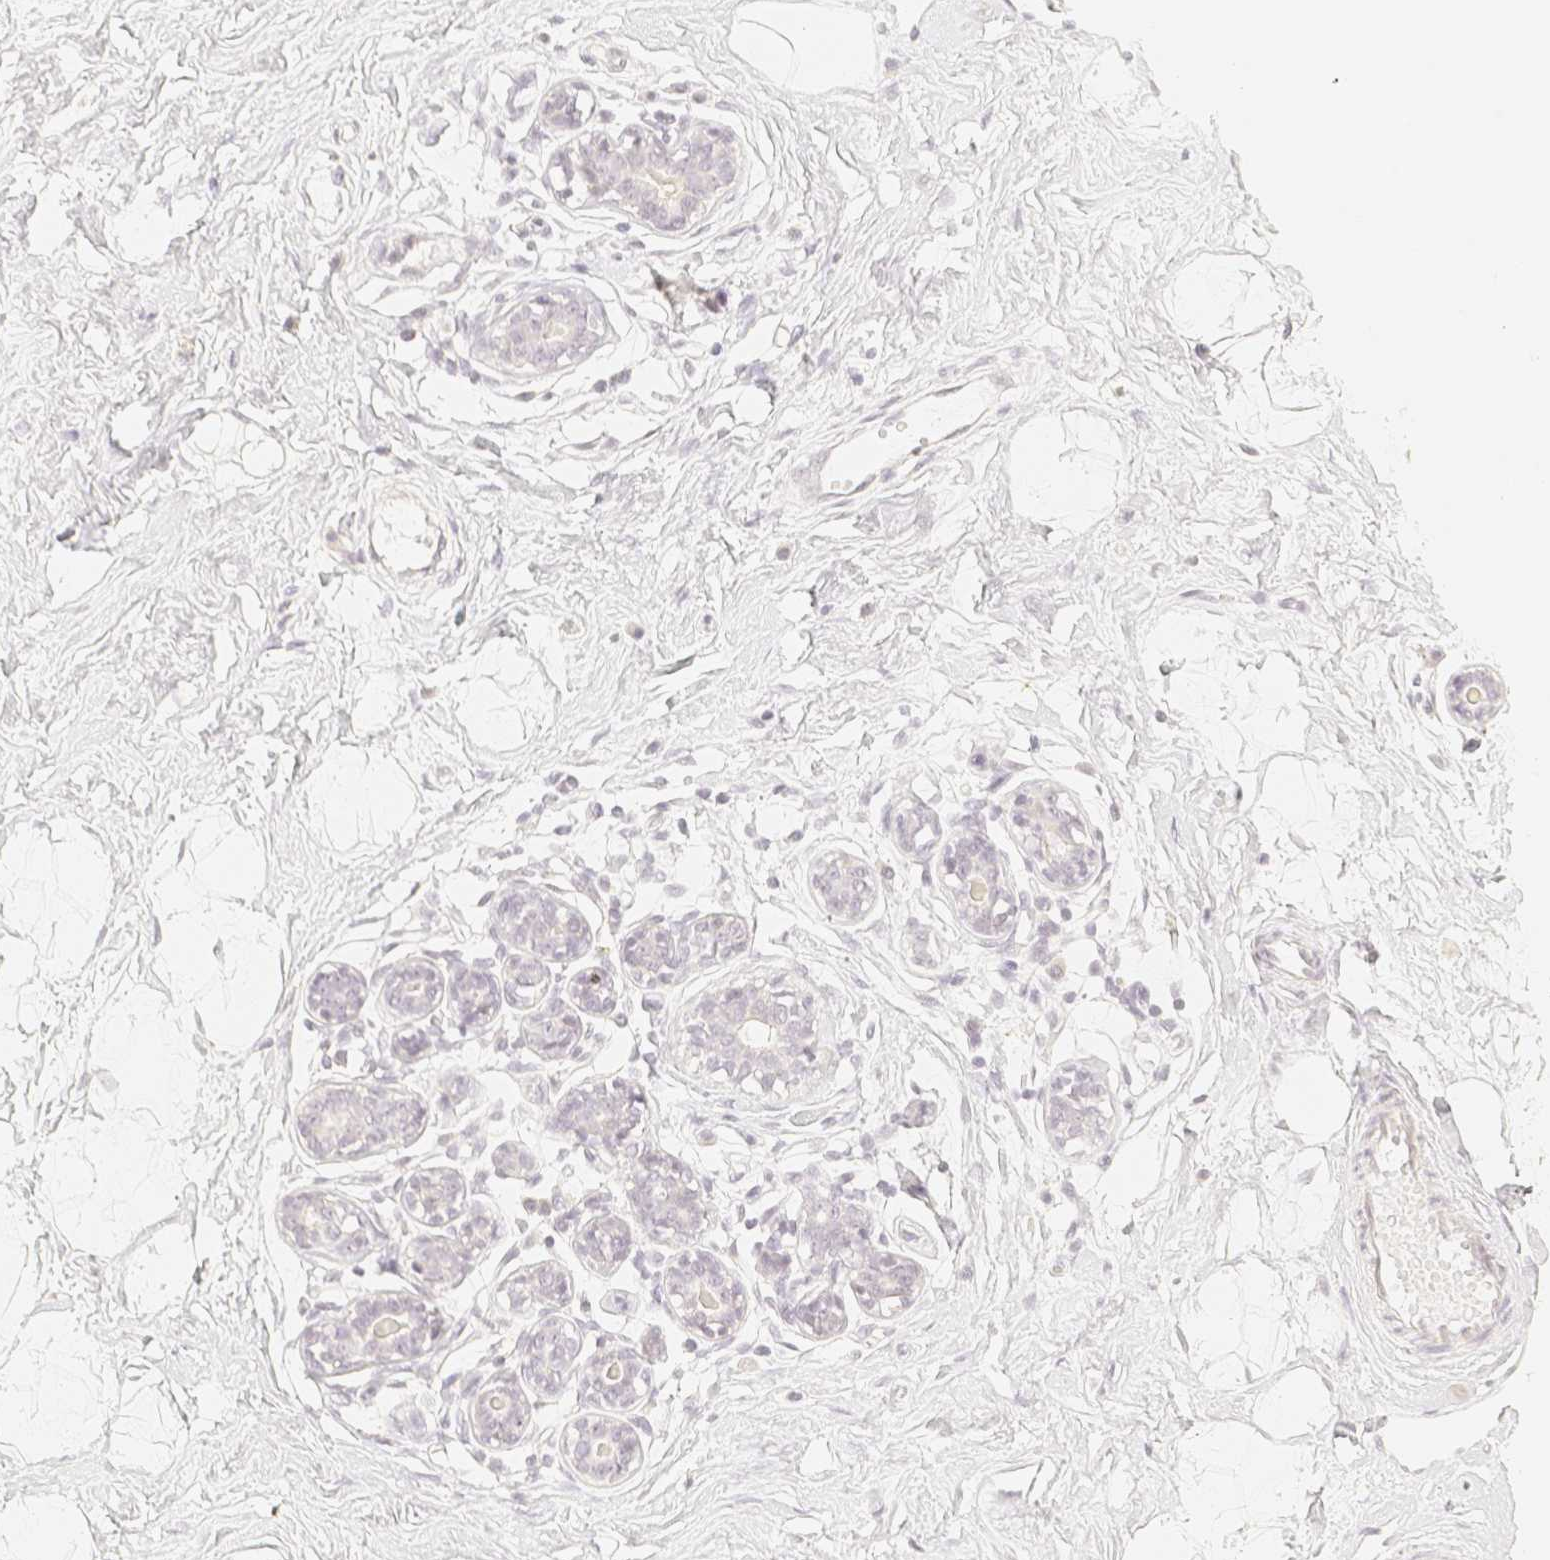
{"staining": {"intensity": "negative", "quantity": "none", "location": "none"}, "tissue": "breast", "cell_type": "Adipocytes", "image_type": "normal", "snomed": [{"axis": "morphology", "description": "Normal tissue, NOS"}, {"axis": "topography", "description": "Breast"}], "caption": "The photomicrograph exhibits no significant expression in adipocytes of breast. Nuclei are stained in blue.", "gene": "PADI4", "patient": {"sex": "female", "age": 23}}